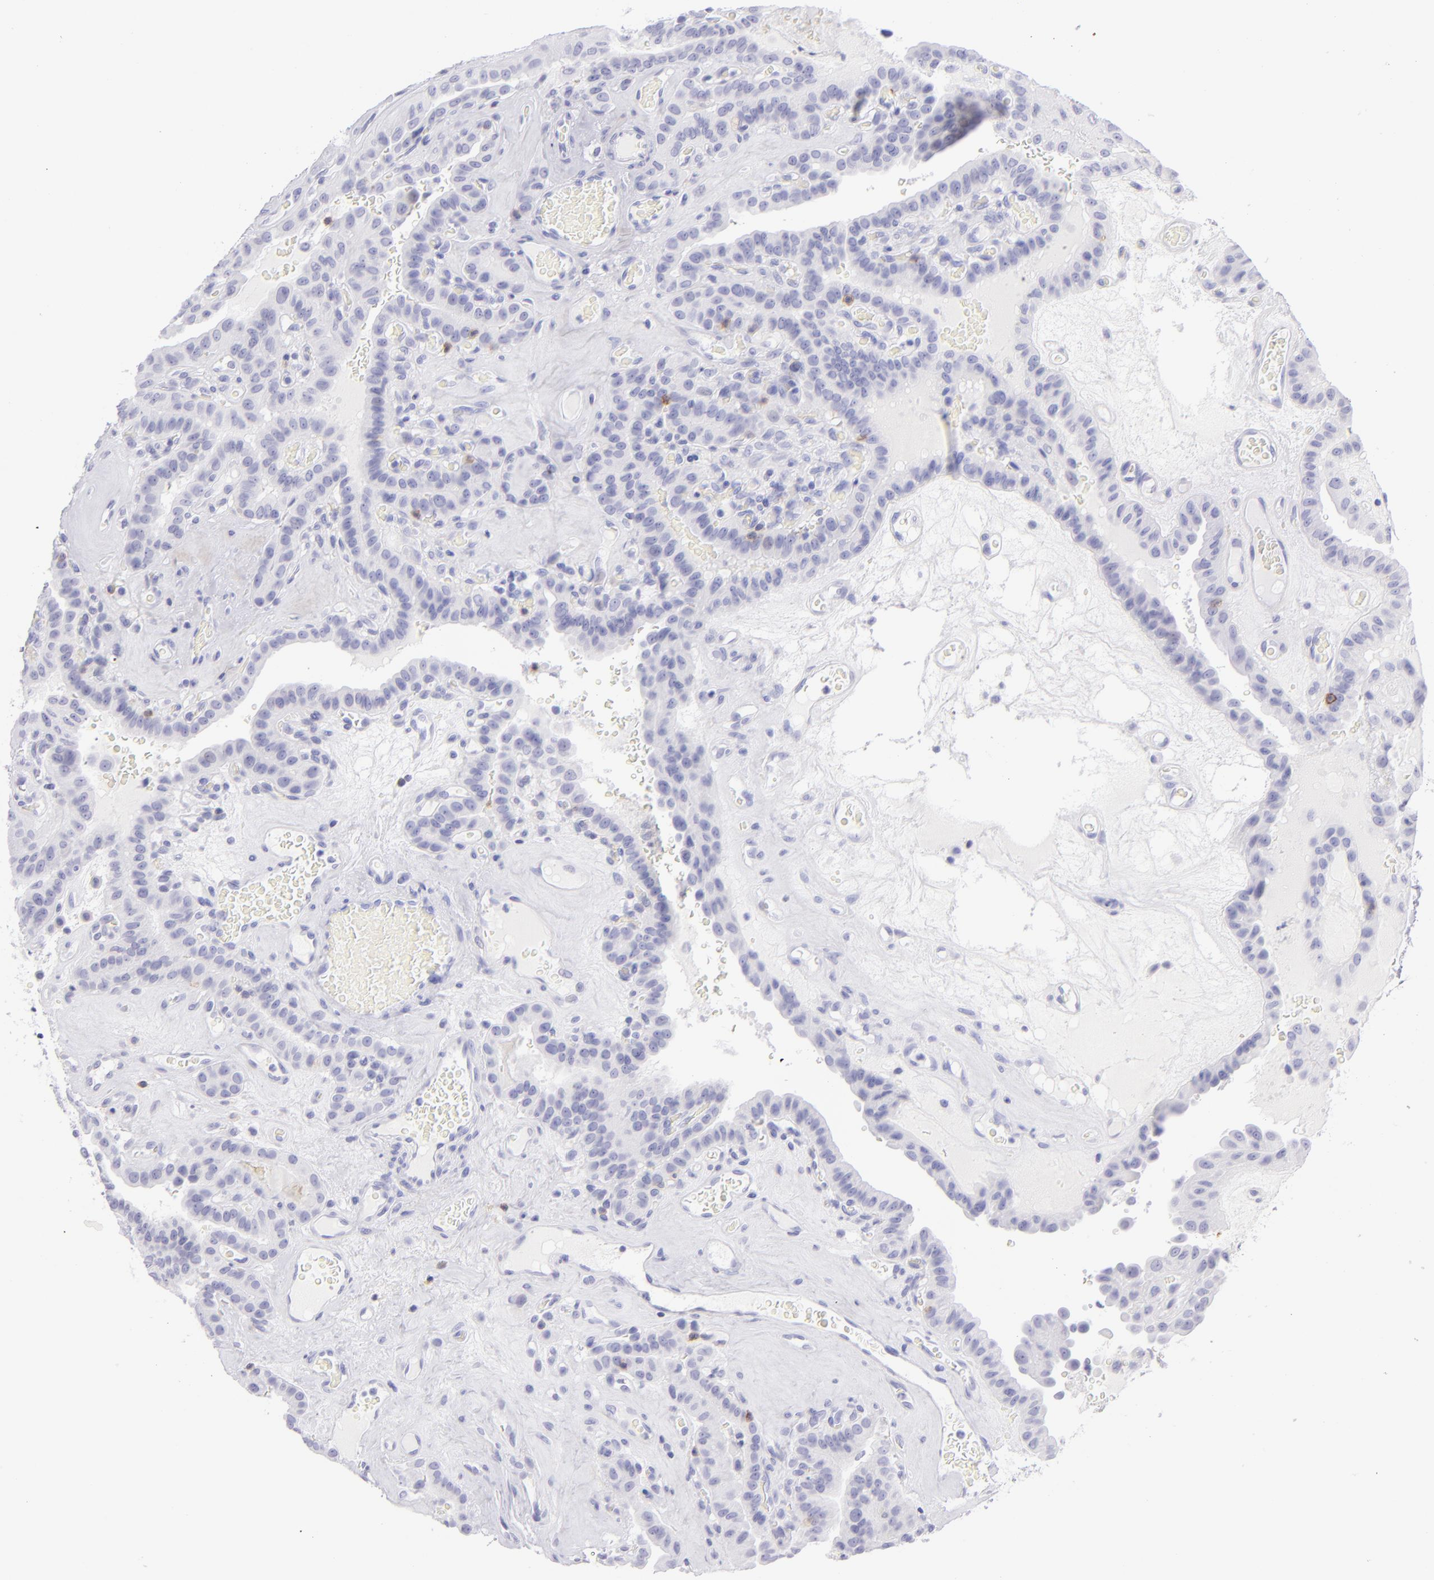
{"staining": {"intensity": "negative", "quantity": "none", "location": "none"}, "tissue": "thyroid cancer", "cell_type": "Tumor cells", "image_type": "cancer", "snomed": [{"axis": "morphology", "description": "Papillary adenocarcinoma, NOS"}, {"axis": "topography", "description": "Thyroid gland"}], "caption": "Immunohistochemistry image of papillary adenocarcinoma (thyroid) stained for a protein (brown), which shows no staining in tumor cells.", "gene": "CD69", "patient": {"sex": "female", "age": 71}}